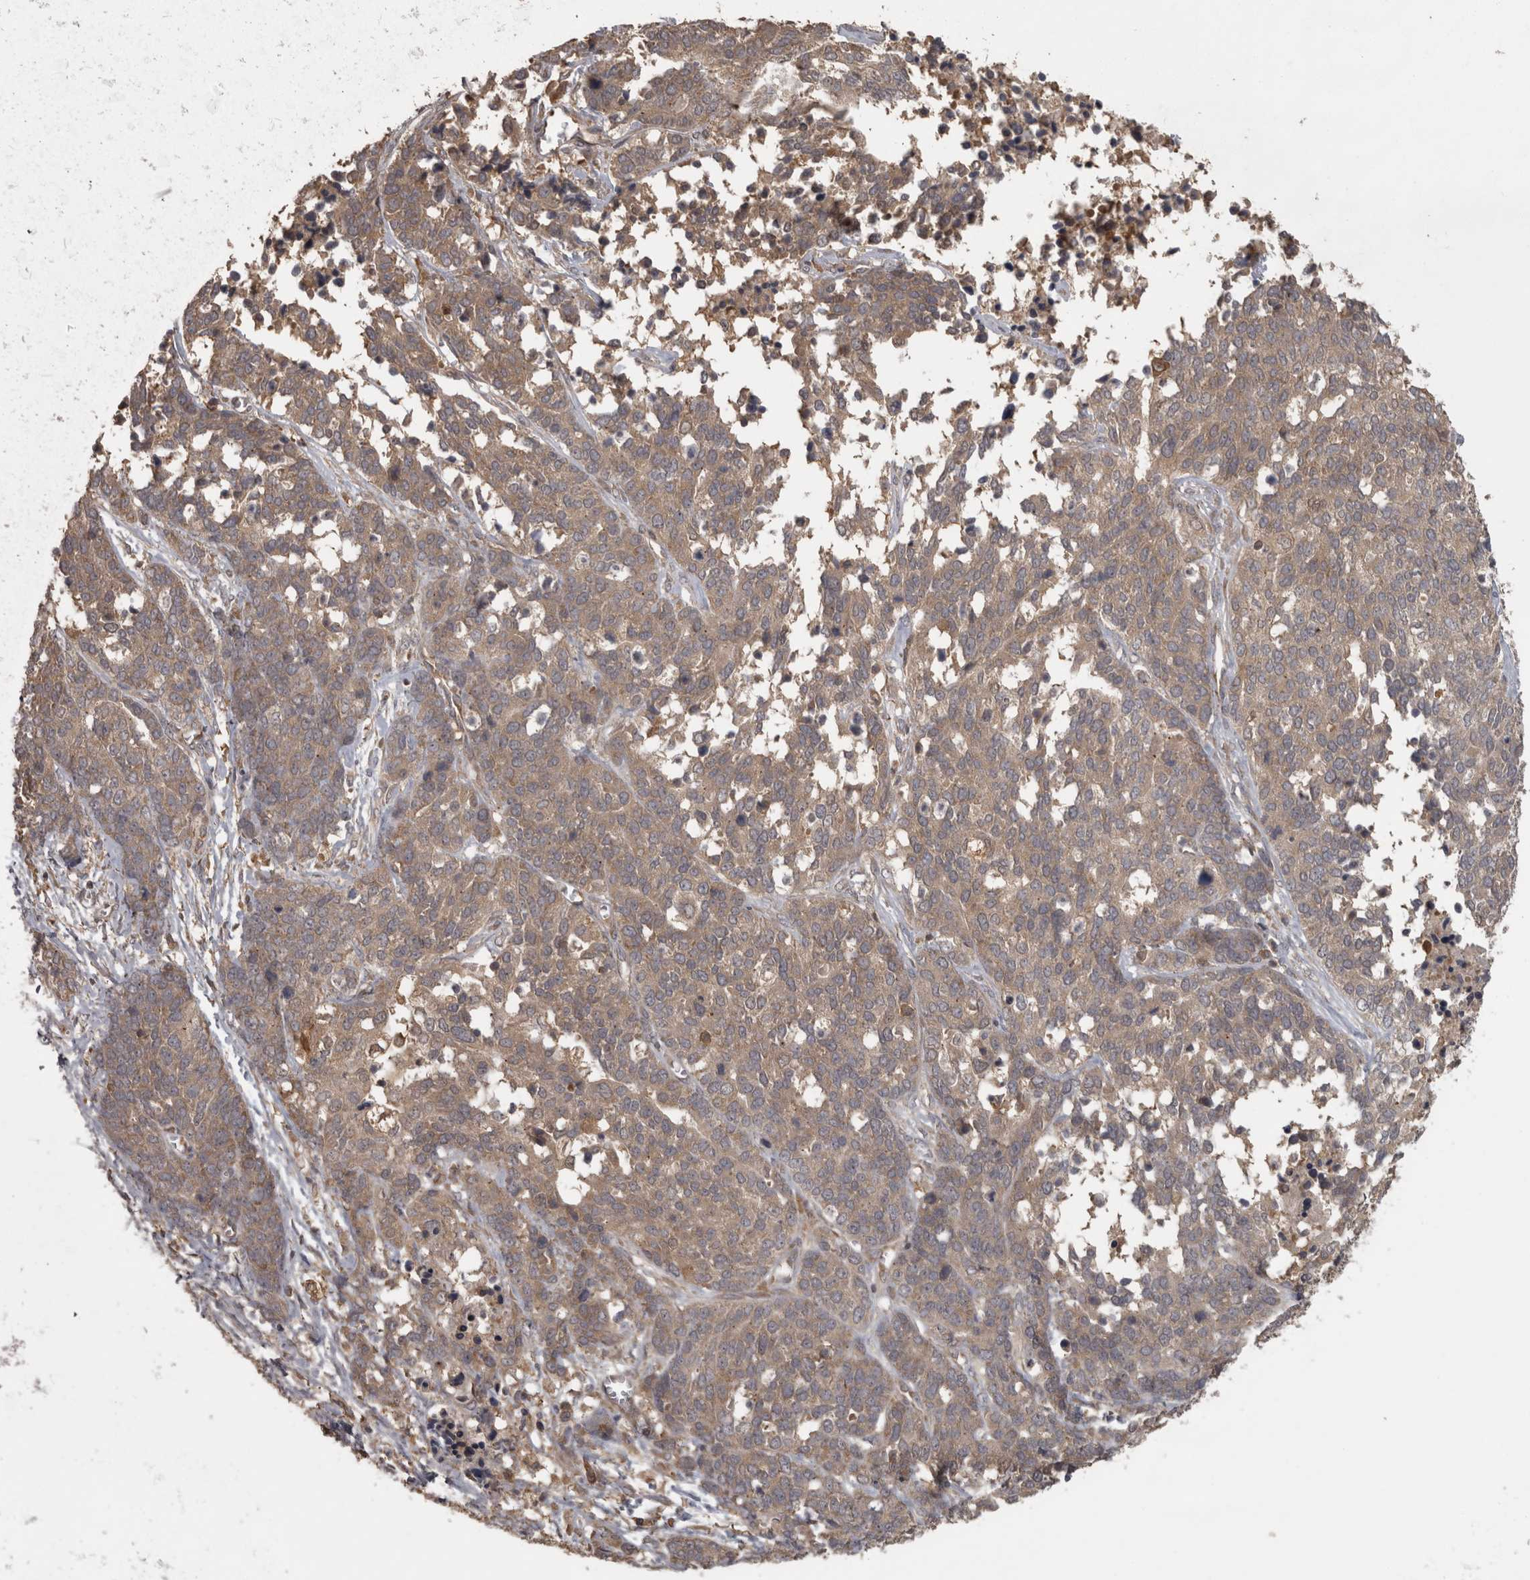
{"staining": {"intensity": "weak", "quantity": ">75%", "location": "cytoplasmic/membranous"}, "tissue": "ovarian cancer", "cell_type": "Tumor cells", "image_type": "cancer", "snomed": [{"axis": "morphology", "description": "Cystadenocarcinoma, serous, NOS"}, {"axis": "topography", "description": "Ovary"}], "caption": "Brown immunohistochemical staining in ovarian serous cystadenocarcinoma reveals weak cytoplasmic/membranous positivity in approximately >75% of tumor cells.", "gene": "MICU3", "patient": {"sex": "female", "age": 44}}